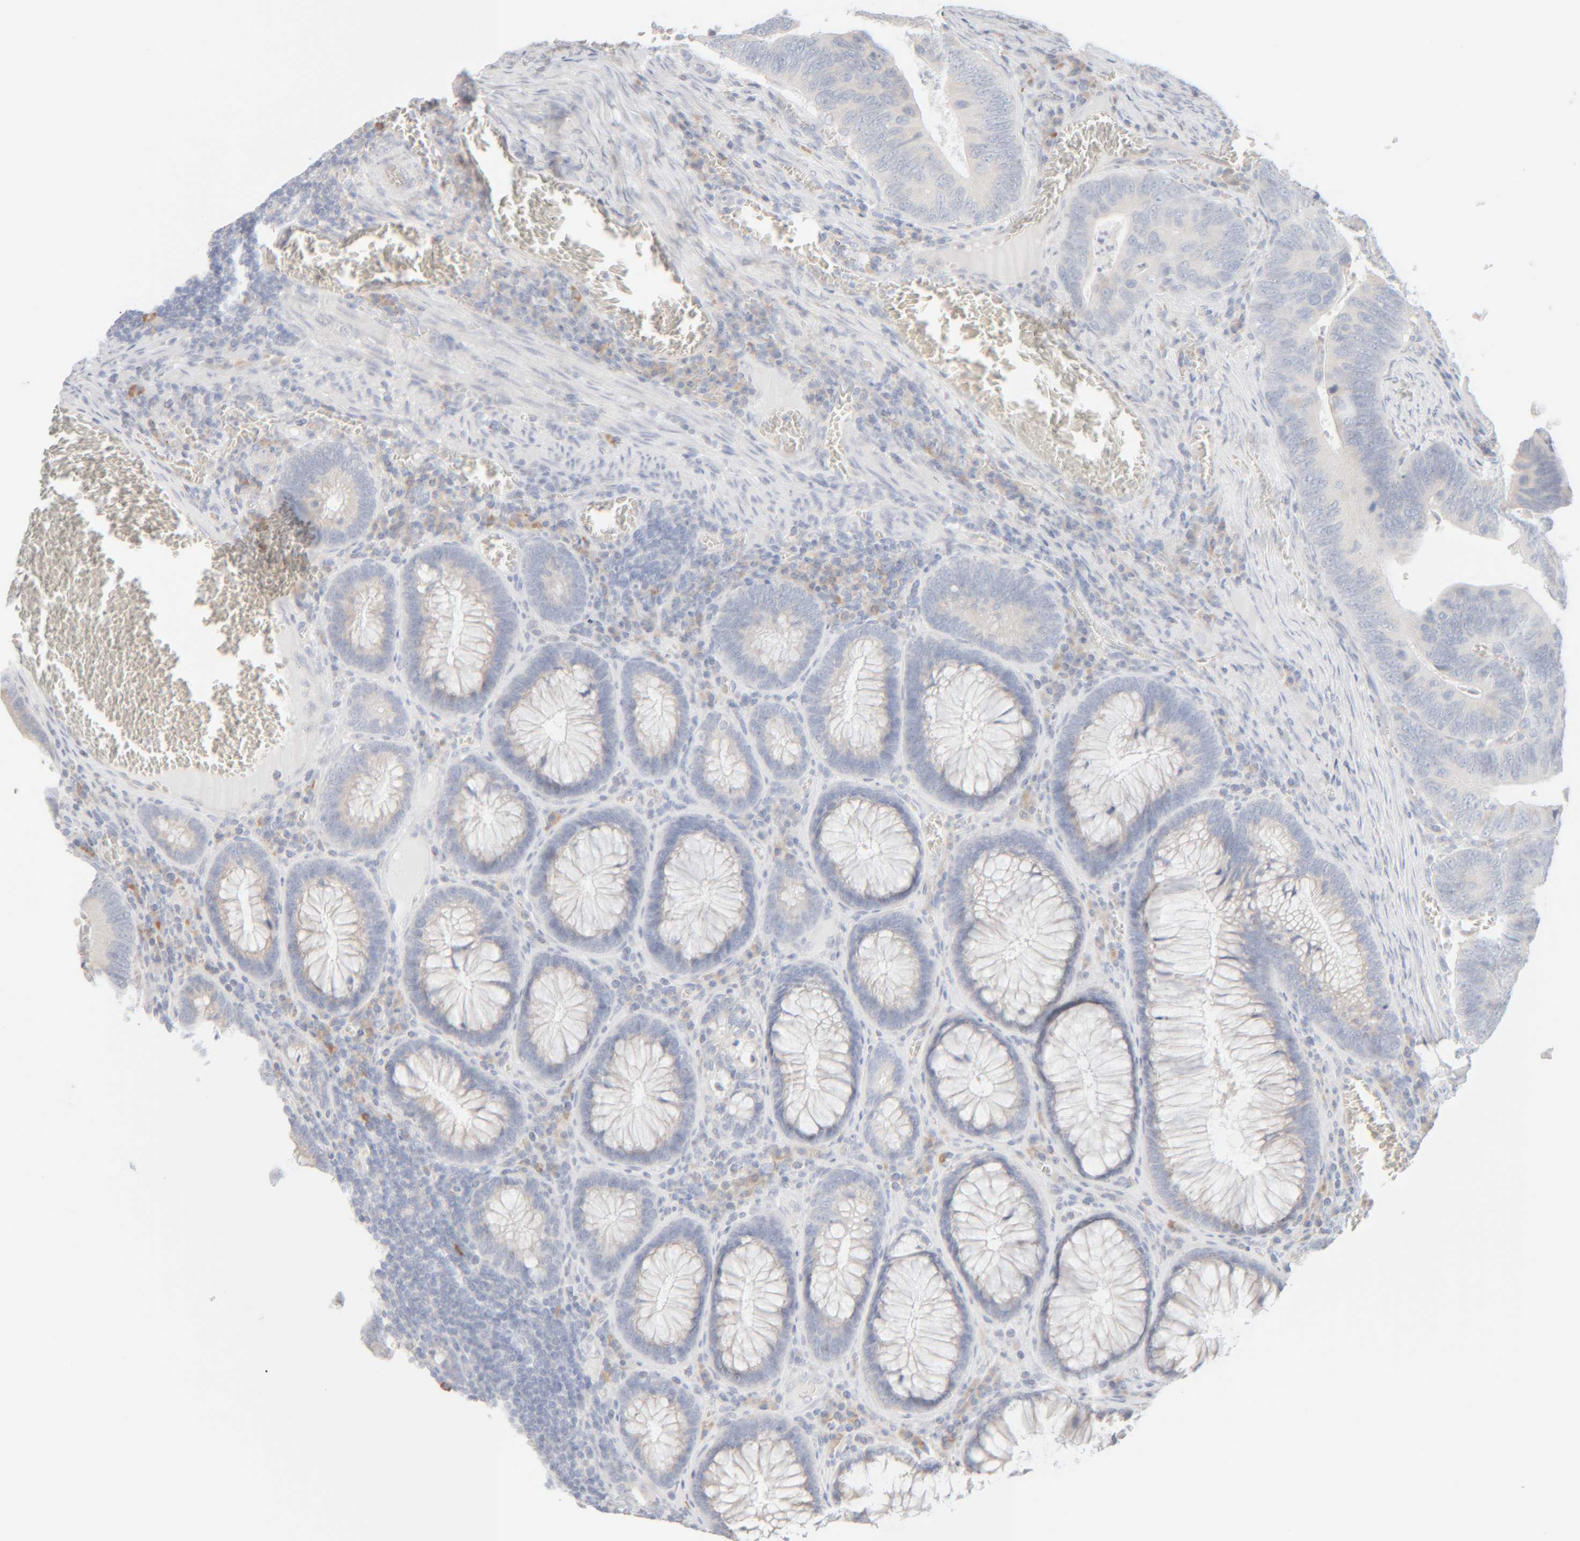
{"staining": {"intensity": "negative", "quantity": "none", "location": "none"}, "tissue": "colorectal cancer", "cell_type": "Tumor cells", "image_type": "cancer", "snomed": [{"axis": "morphology", "description": "Inflammation, NOS"}, {"axis": "morphology", "description": "Adenocarcinoma, NOS"}, {"axis": "topography", "description": "Colon"}], "caption": "DAB immunohistochemical staining of adenocarcinoma (colorectal) reveals no significant staining in tumor cells. (DAB immunohistochemistry with hematoxylin counter stain).", "gene": "RIDA", "patient": {"sex": "male", "age": 72}}